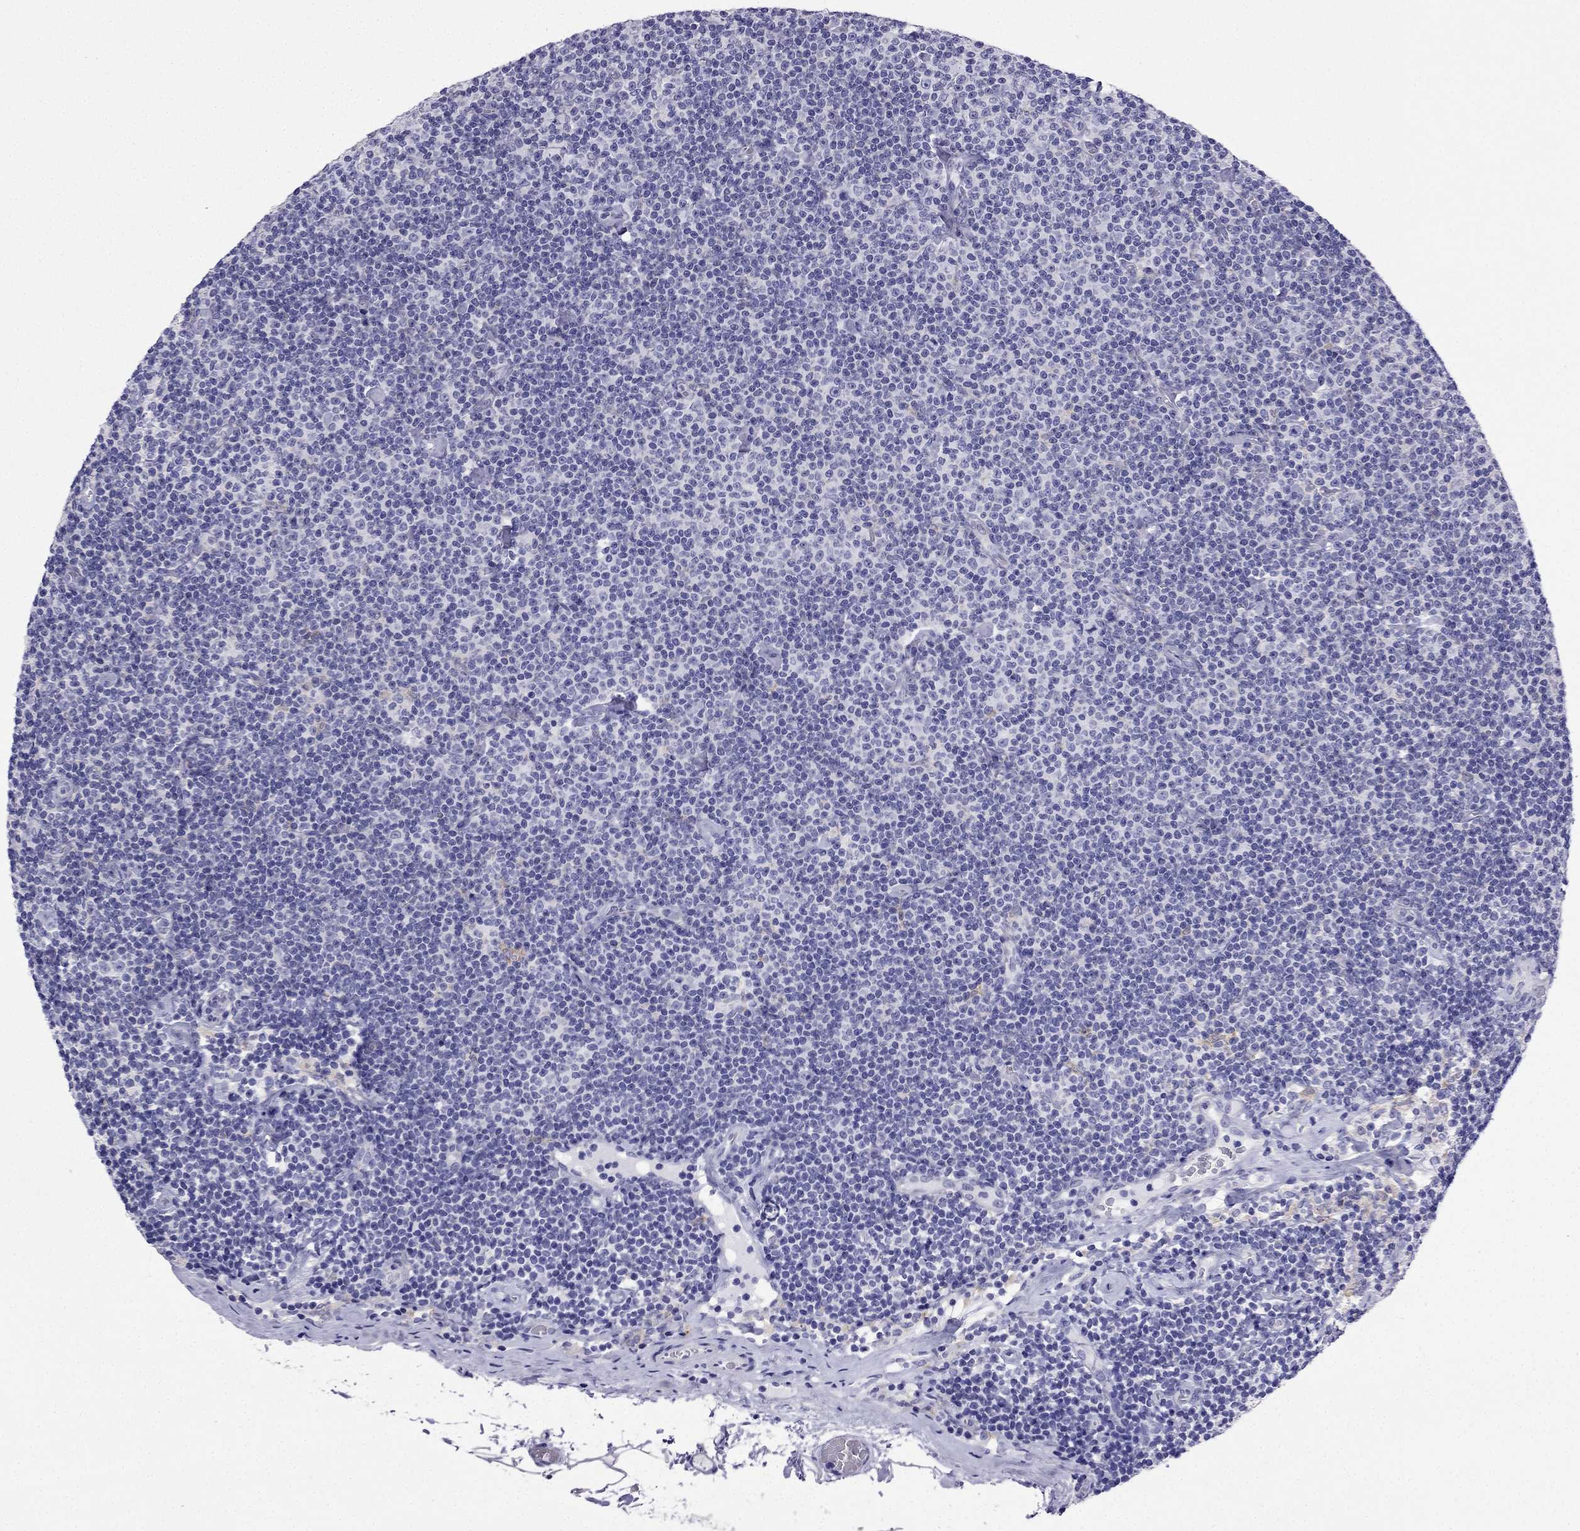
{"staining": {"intensity": "negative", "quantity": "none", "location": "none"}, "tissue": "lymphoma", "cell_type": "Tumor cells", "image_type": "cancer", "snomed": [{"axis": "morphology", "description": "Malignant lymphoma, non-Hodgkin's type, Low grade"}, {"axis": "topography", "description": "Lymph node"}], "caption": "Immunohistochemical staining of lymphoma shows no significant expression in tumor cells.", "gene": "KCNJ10", "patient": {"sex": "male", "age": 81}}